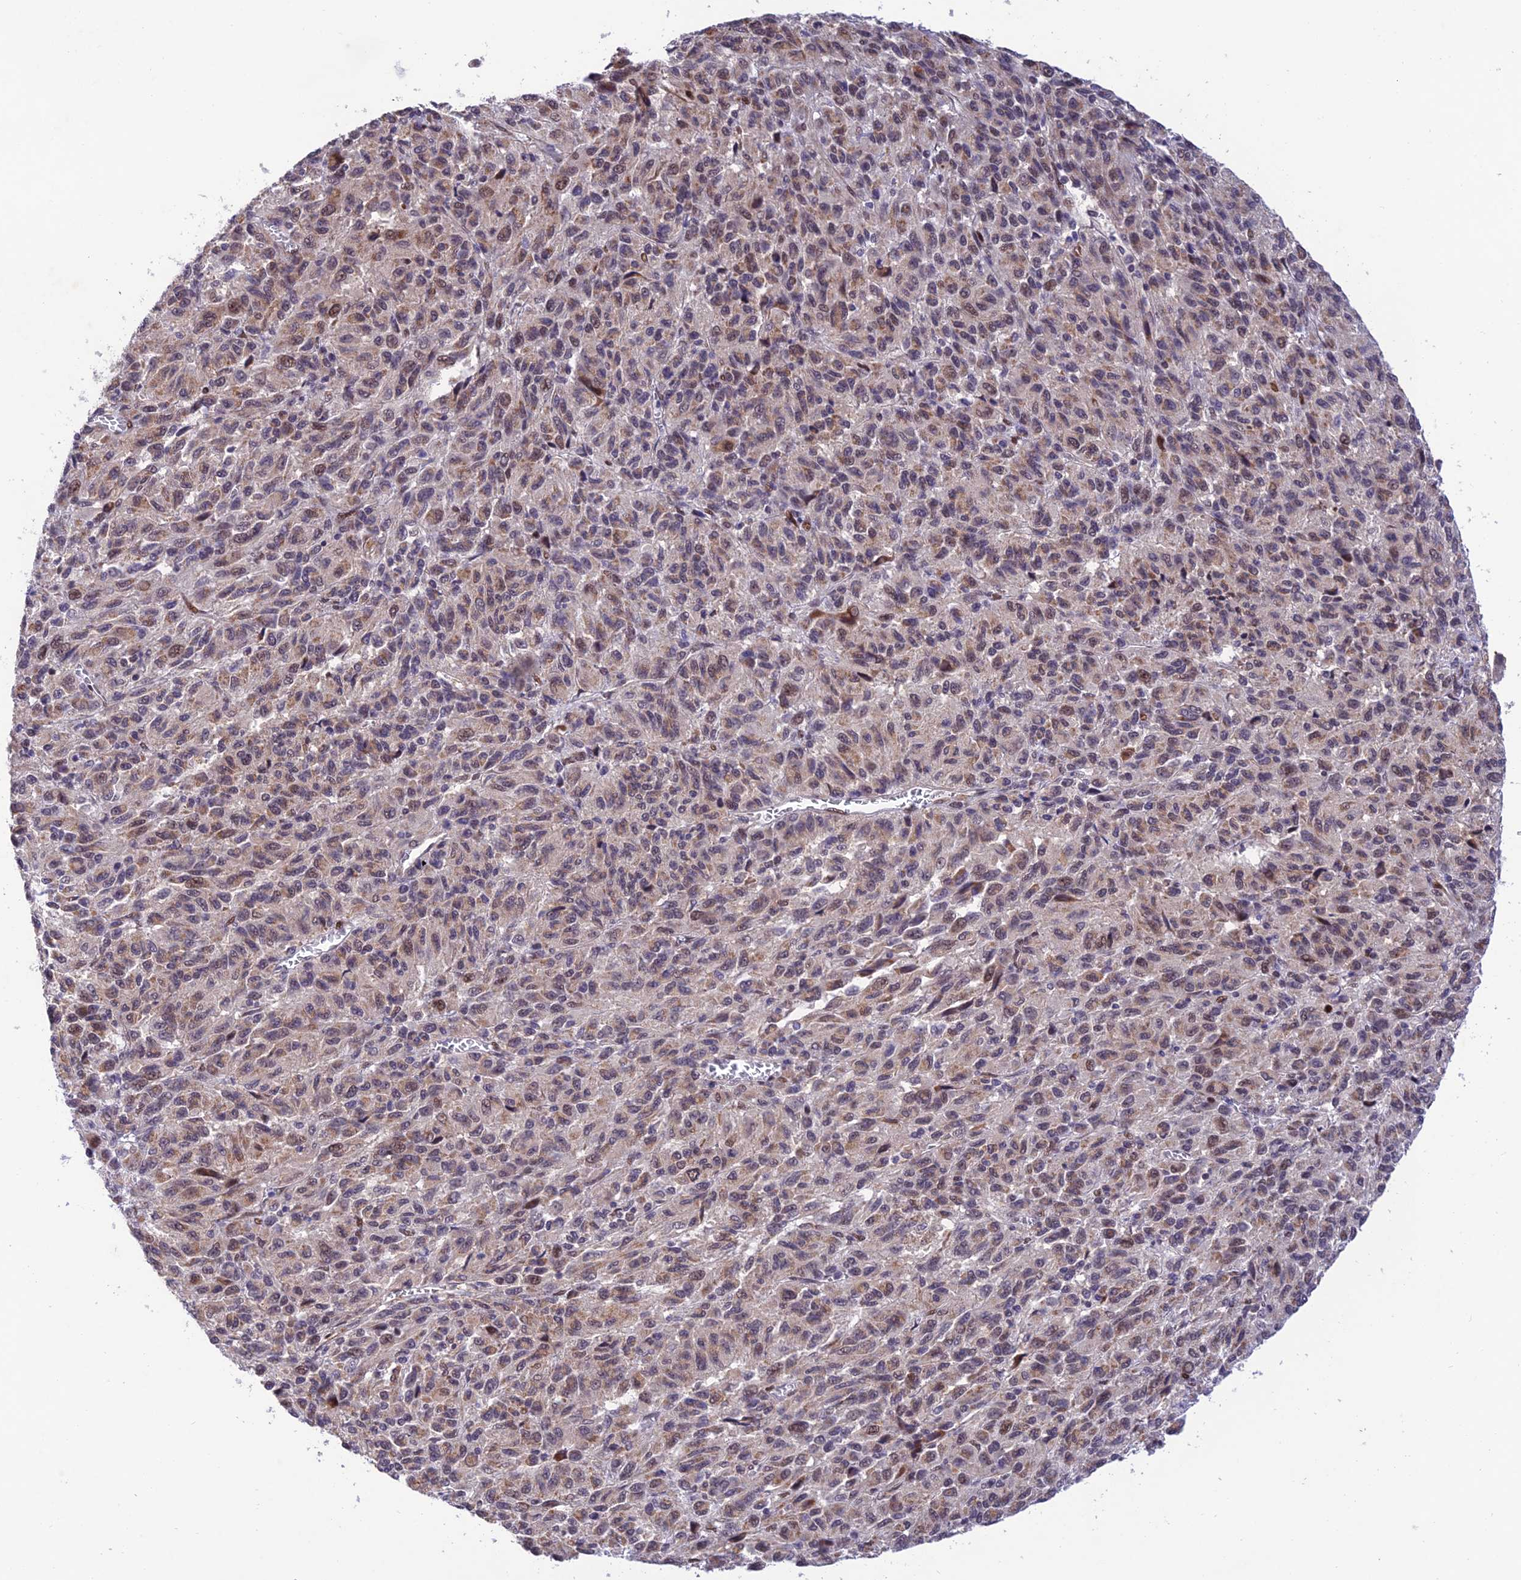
{"staining": {"intensity": "weak", "quantity": "25%-75%", "location": "cytoplasmic/membranous,nuclear"}, "tissue": "melanoma", "cell_type": "Tumor cells", "image_type": "cancer", "snomed": [{"axis": "morphology", "description": "Malignant melanoma, Metastatic site"}, {"axis": "topography", "description": "Lung"}], "caption": "Melanoma stained with DAB IHC demonstrates low levels of weak cytoplasmic/membranous and nuclear positivity in about 25%-75% of tumor cells. The staining is performed using DAB brown chromogen to label protein expression. The nuclei are counter-stained blue using hematoxylin.", "gene": "WDR55", "patient": {"sex": "male", "age": 64}}